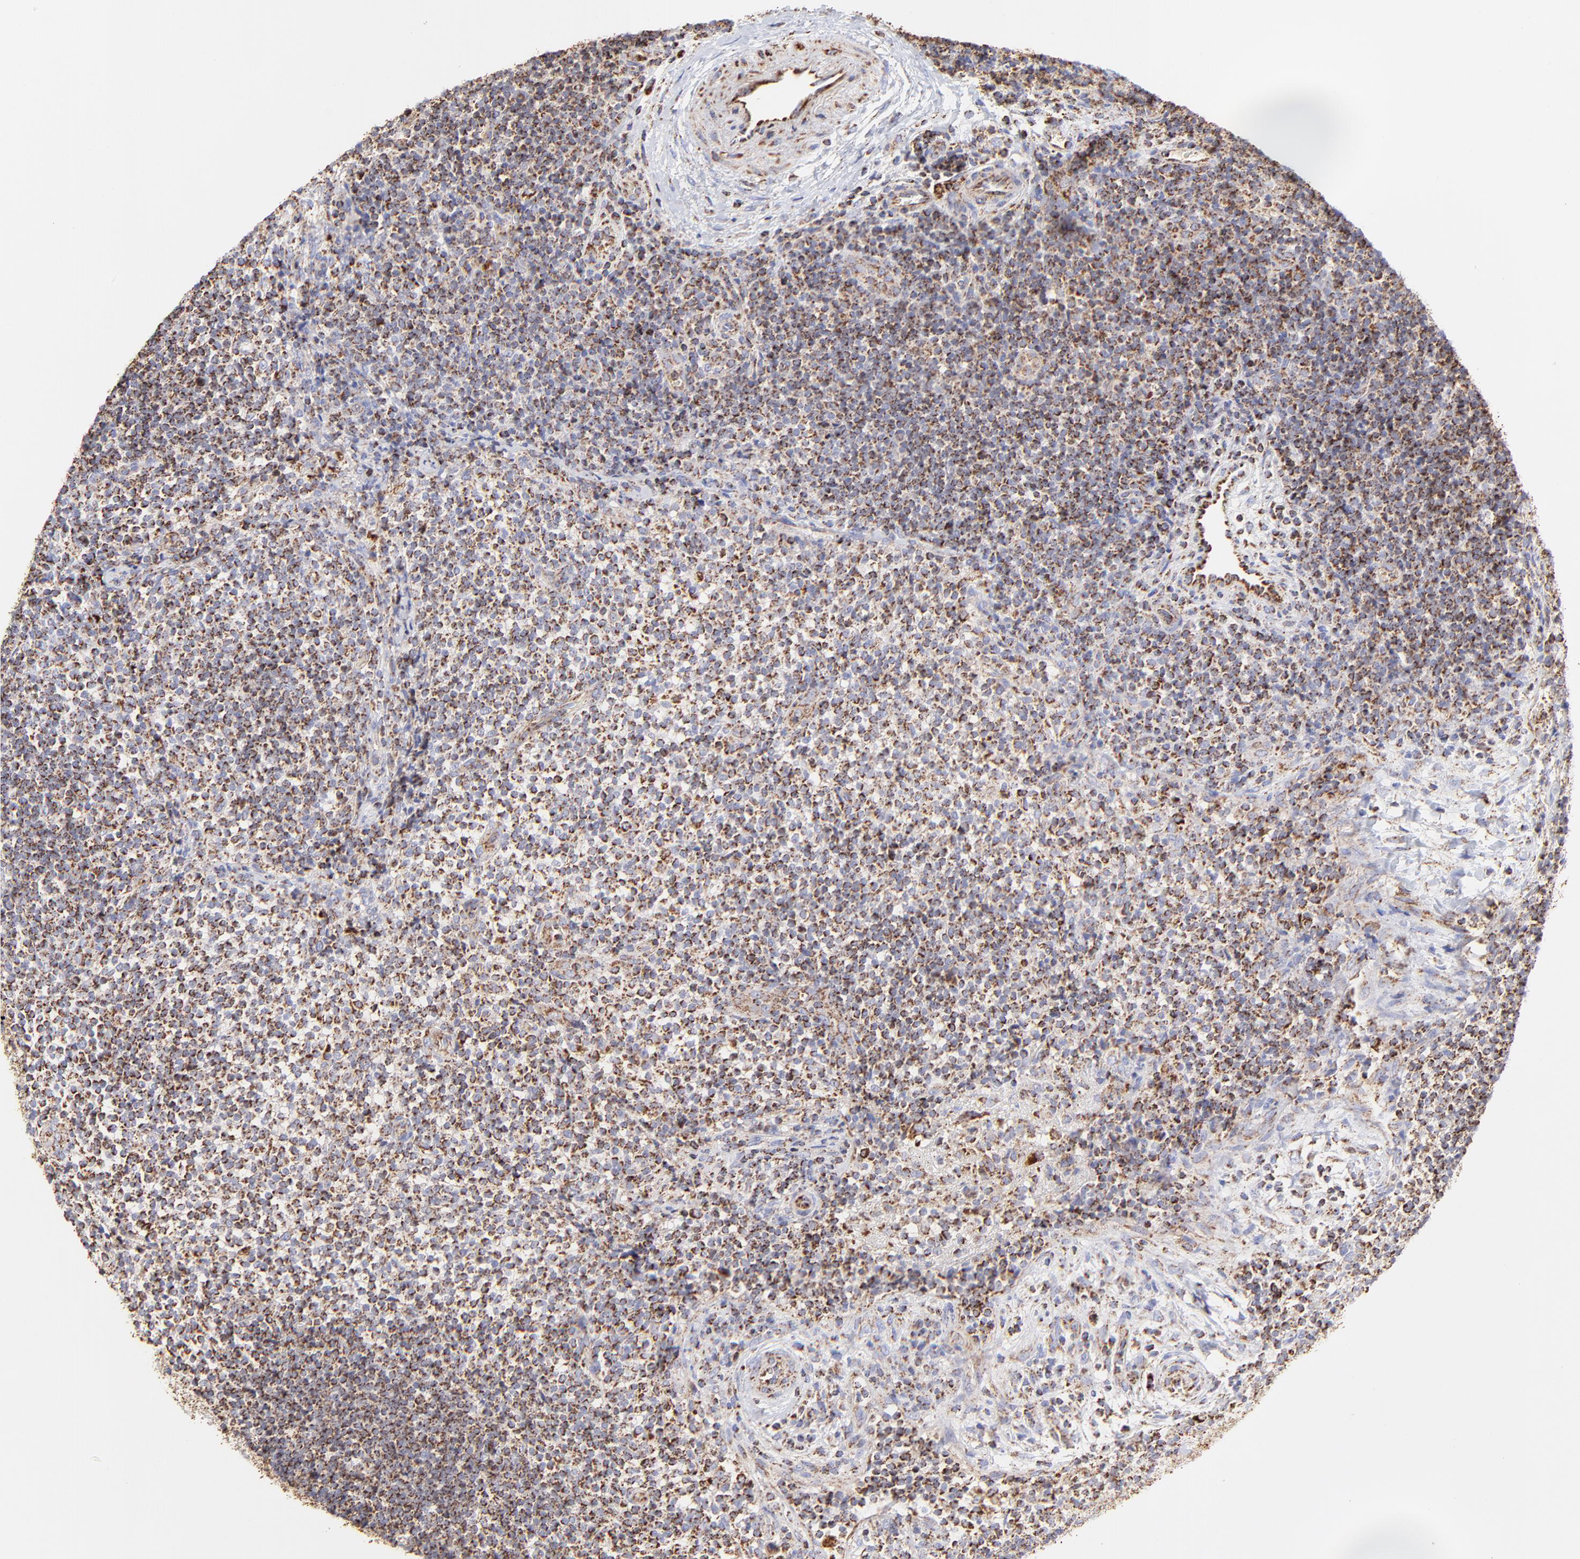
{"staining": {"intensity": "moderate", "quantity": "25%-75%", "location": "cytoplasmic/membranous"}, "tissue": "lymphoma", "cell_type": "Tumor cells", "image_type": "cancer", "snomed": [{"axis": "morphology", "description": "Malignant lymphoma, non-Hodgkin's type, Low grade"}, {"axis": "topography", "description": "Lymph node"}], "caption": "The micrograph shows immunohistochemical staining of low-grade malignant lymphoma, non-Hodgkin's type. There is moderate cytoplasmic/membranous staining is present in about 25%-75% of tumor cells.", "gene": "ECH1", "patient": {"sex": "female", "age": 76}}